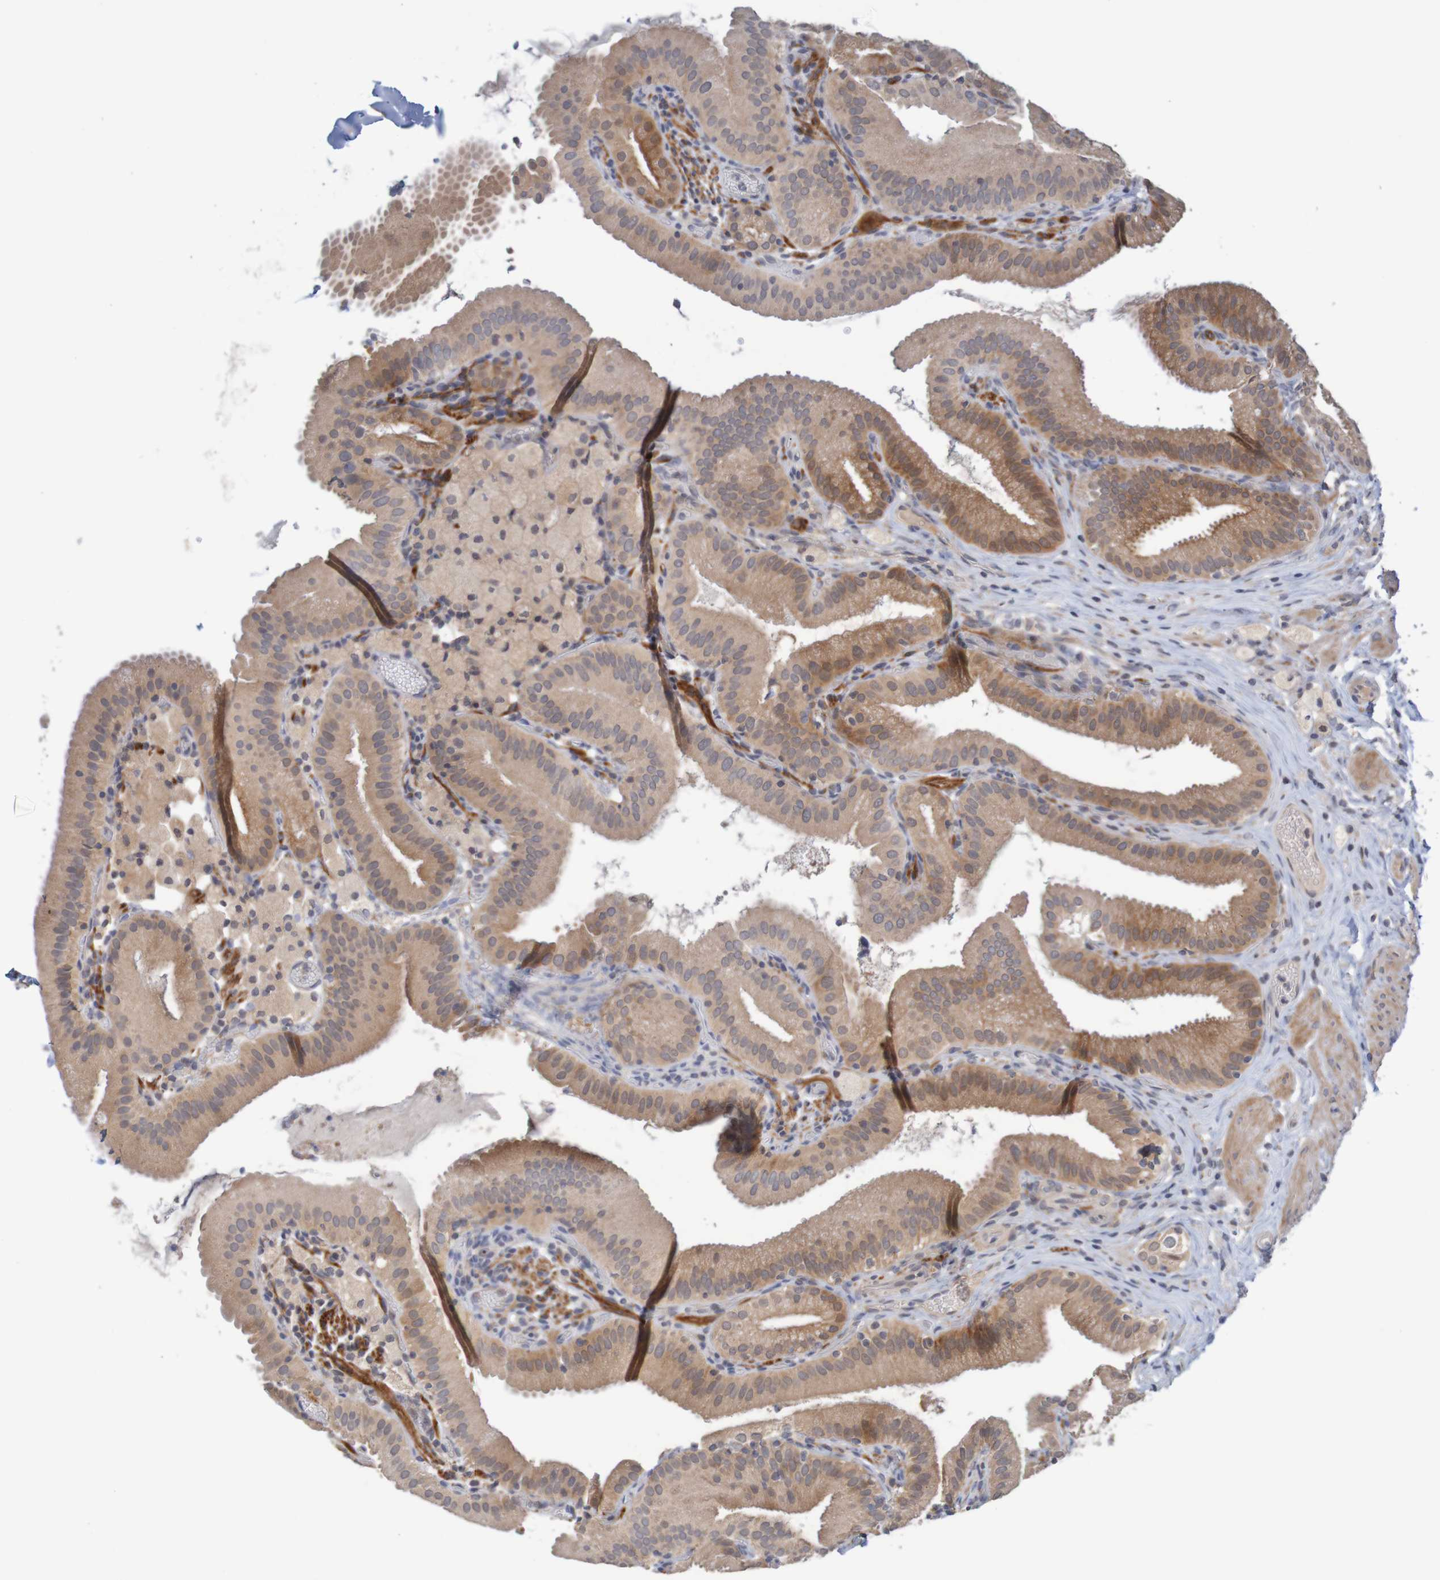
{"staining": {"intensity": "moderate", "quantity": ">75%", "location": "cytoplasmic/membranous"}, "tissue": "gallbladder", "cell_type": "Glandular cells", "image_type": "normal", "snomed": [{"axis": "morphology", "description": "Normal tissue, NOS"}, {"axis": "topography", "description": "Gallbladder"}], "caption": "A photomicrograph of gallbladder stained for a protein shows moderate cytoplasmic/membranous brown staining in glandular cells.", "gene": "ANKK1", "patient": {"sex": "male", "age": 54}}